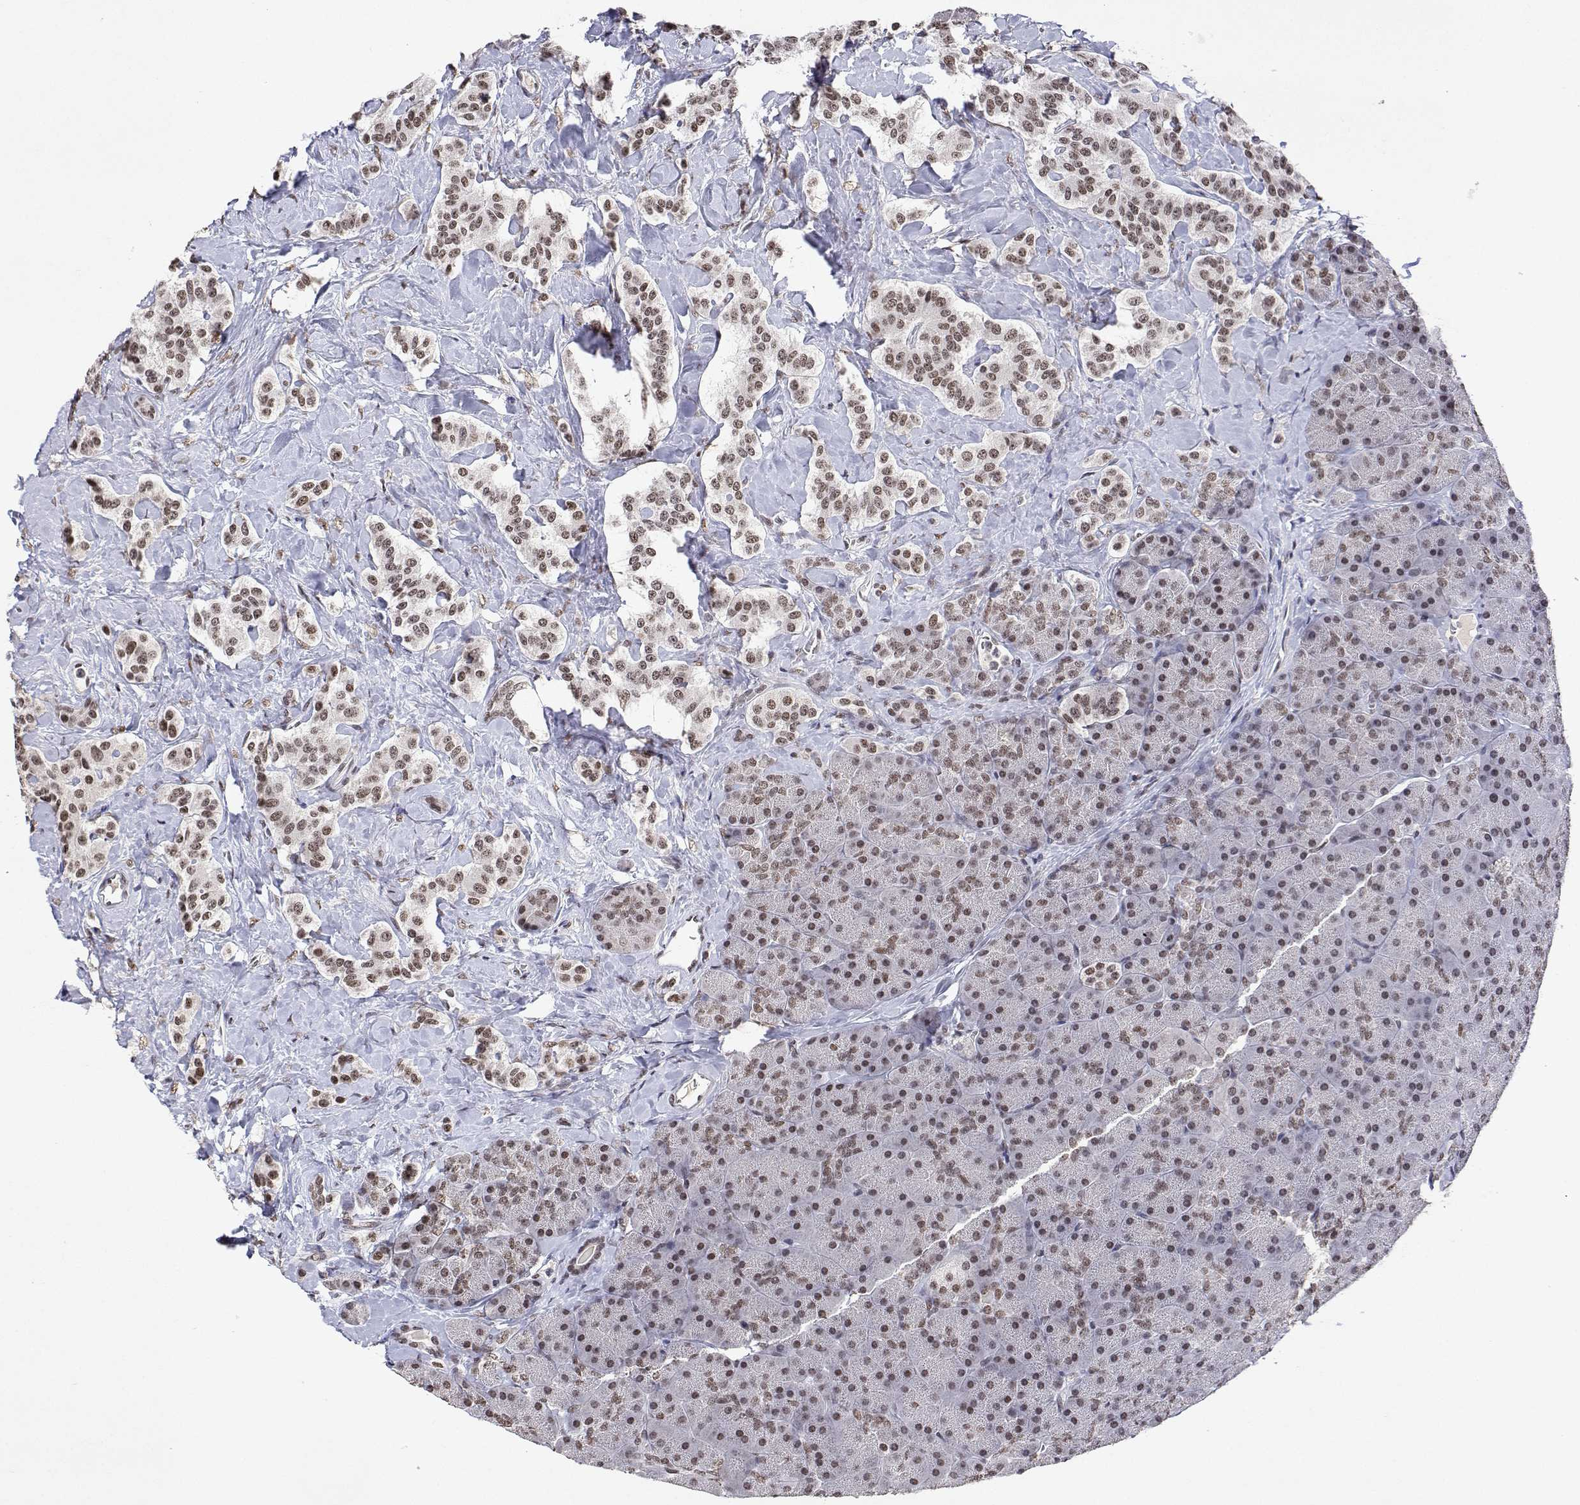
{"staining": {"intensity": "moderate", "quantity": ">75%", "location": "nuclear"}, "tissue": "carcinoid", "cell_type": "Tumor cells", "image_type": "cancer", "snomed": [{"axis": "morphology", "description": "Normal tissue, NOS"}, {"axis": "morphology", "description": "Carcinoid, malignant, NOS"}, {"axis": "topography", "description": "Pancreas"}], "caption": "Immunohistochemistry (IHC) of human carcinoid shows medium levels of moderate nuclear positivity in approximately >75% of tumor cells.", "gene": "XPC", "patient": {"sex": "male", "age": 36}}